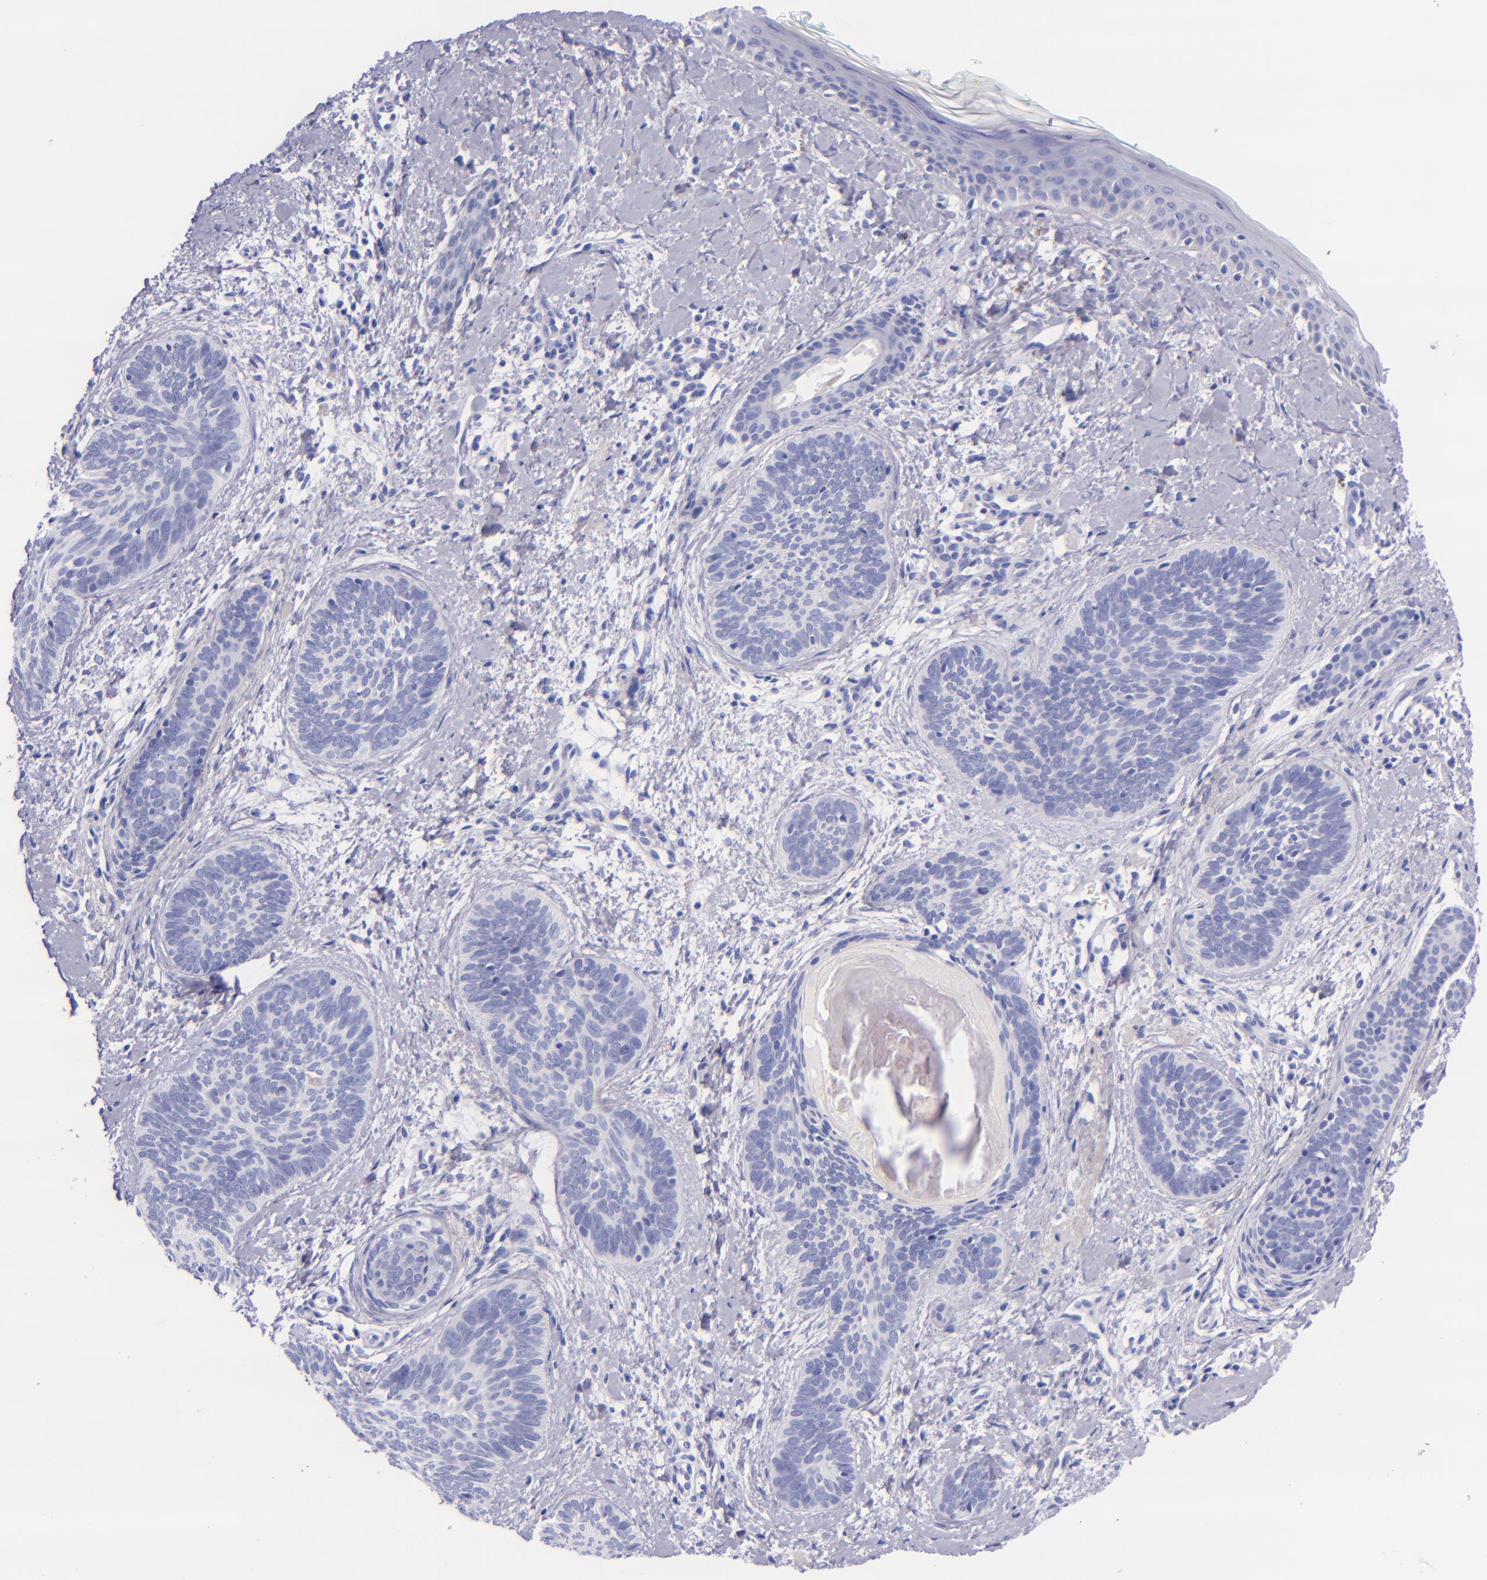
{"staining": {"intensity": "negative", "quantity": "none", "location": "none"}, "tissue": "skin cancer", "cell_type": "Tumor cells", "image_type": "cancer", "snomed": [{"axis": "morphology", "description": "Basal cell carcinoma"}, {"axis": "topography", "description": "Skin"}], "caption": "Immunohistochemical staining of human skin basal cell carcinoma exhibits no significant staining in tumor cells. (Stains: DAB immunohistochemistry (IHC) with hematoxylin counter stain, Microscopy: brightfield microscopy at high magnification).", "gene": "LAG3", "patient": {"sex": "female", "age": 81}}